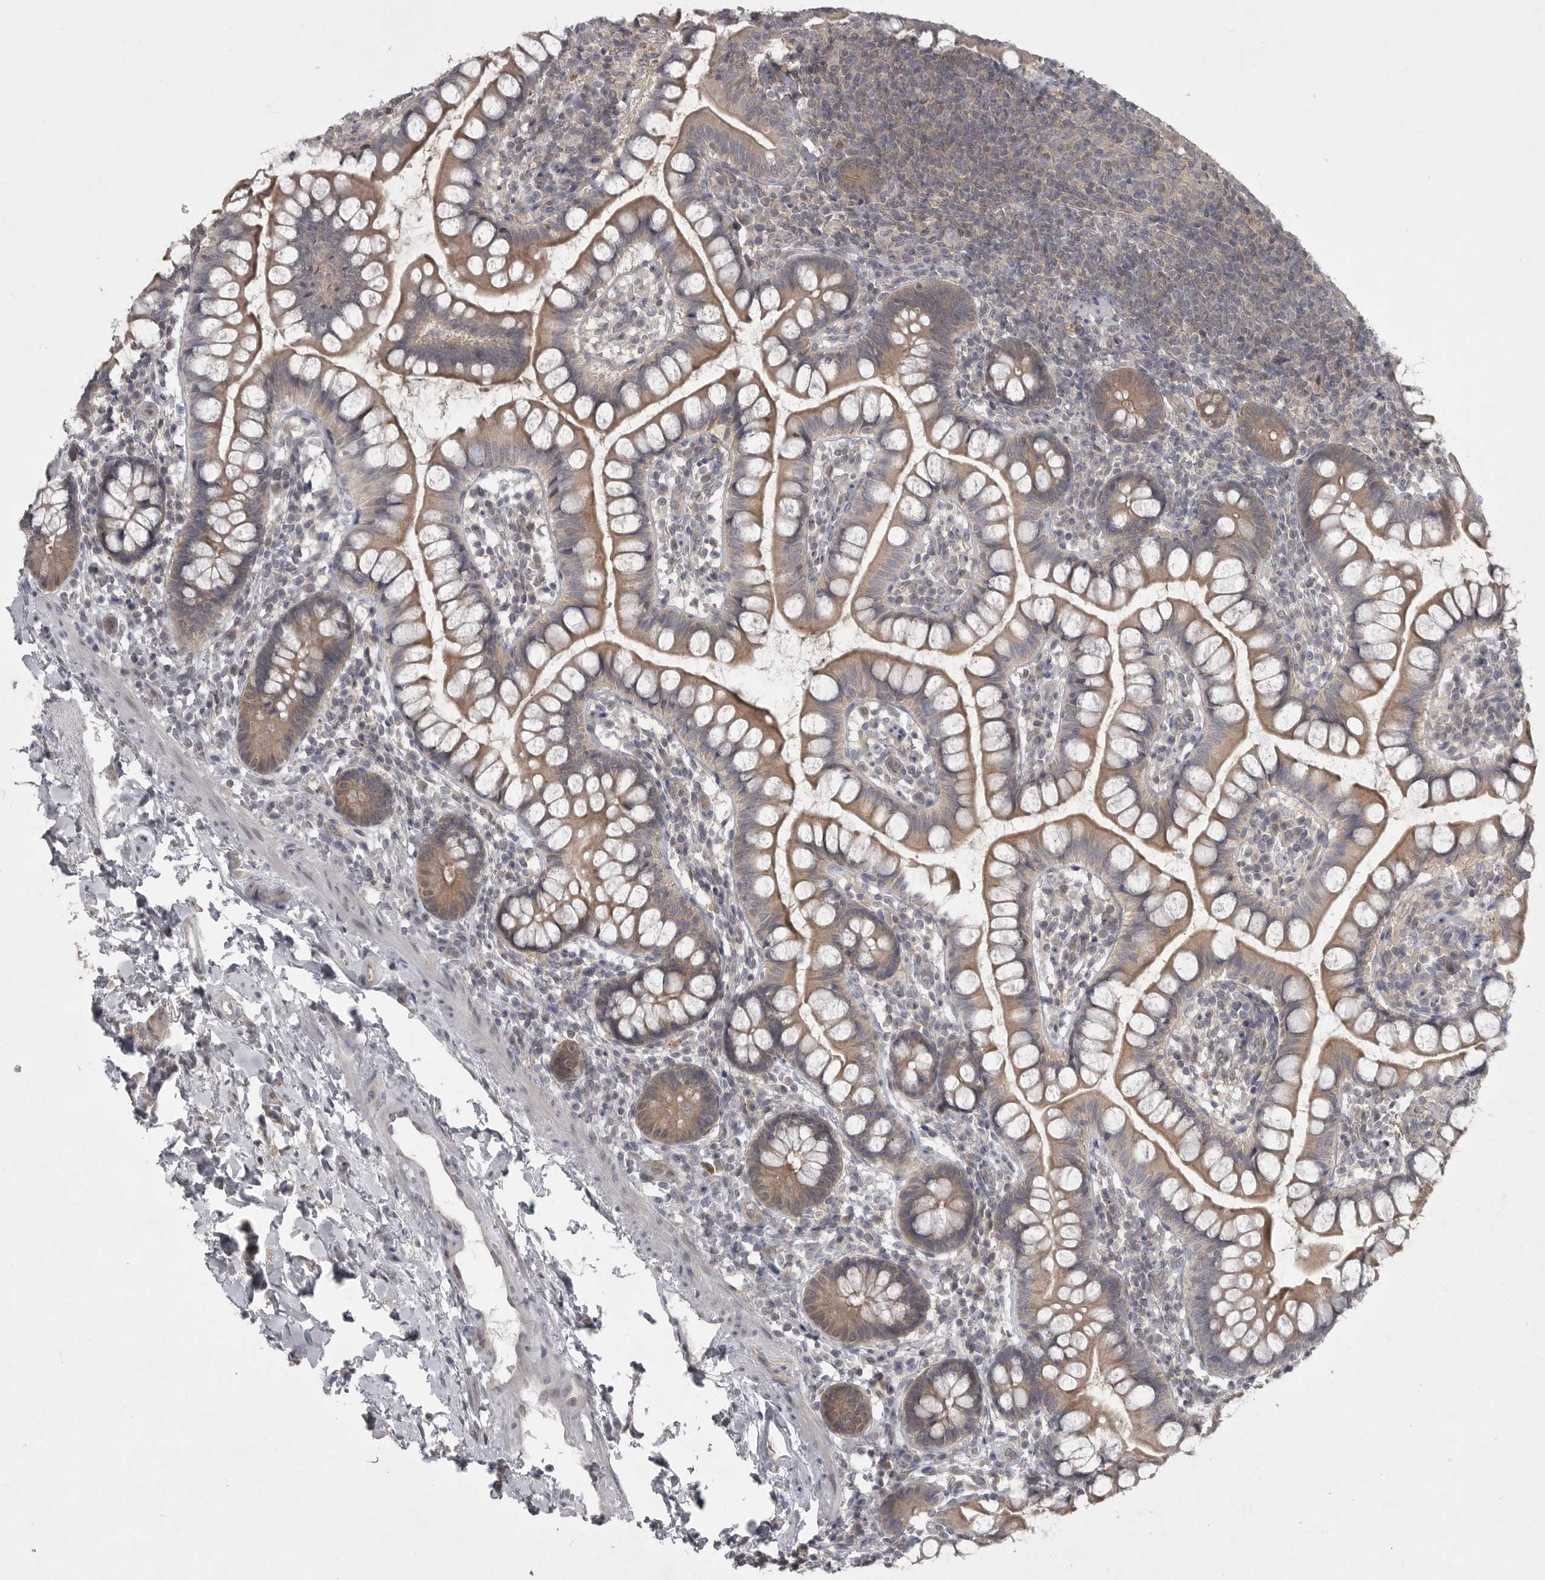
{"staining": {"intensity": "moderate", "quantity": "25%-75%", "location": "cytoplasmic/membranous"}, "tissue": "small intestine", "cell_type": "Glandular cells", "image_type": "normal", "snomed": [{"axis": "morphology", "description": "Normal tissue, NOS"}, {"axis": "topography", "description": "Small intestine"}], "caption": "Immunohistochemical staining of normal human small intestine reveals 25%-75% levels of moderate cytoplasmic/membranous protein positivity in approximately 25%-75% of glandular cells. Using DAB (brown) and hematoxylin (blue) stains, captured at high magnification using brightfield microscopy.", "gene": "PHF13", "patient": {"sex": "female", "age": 84}}